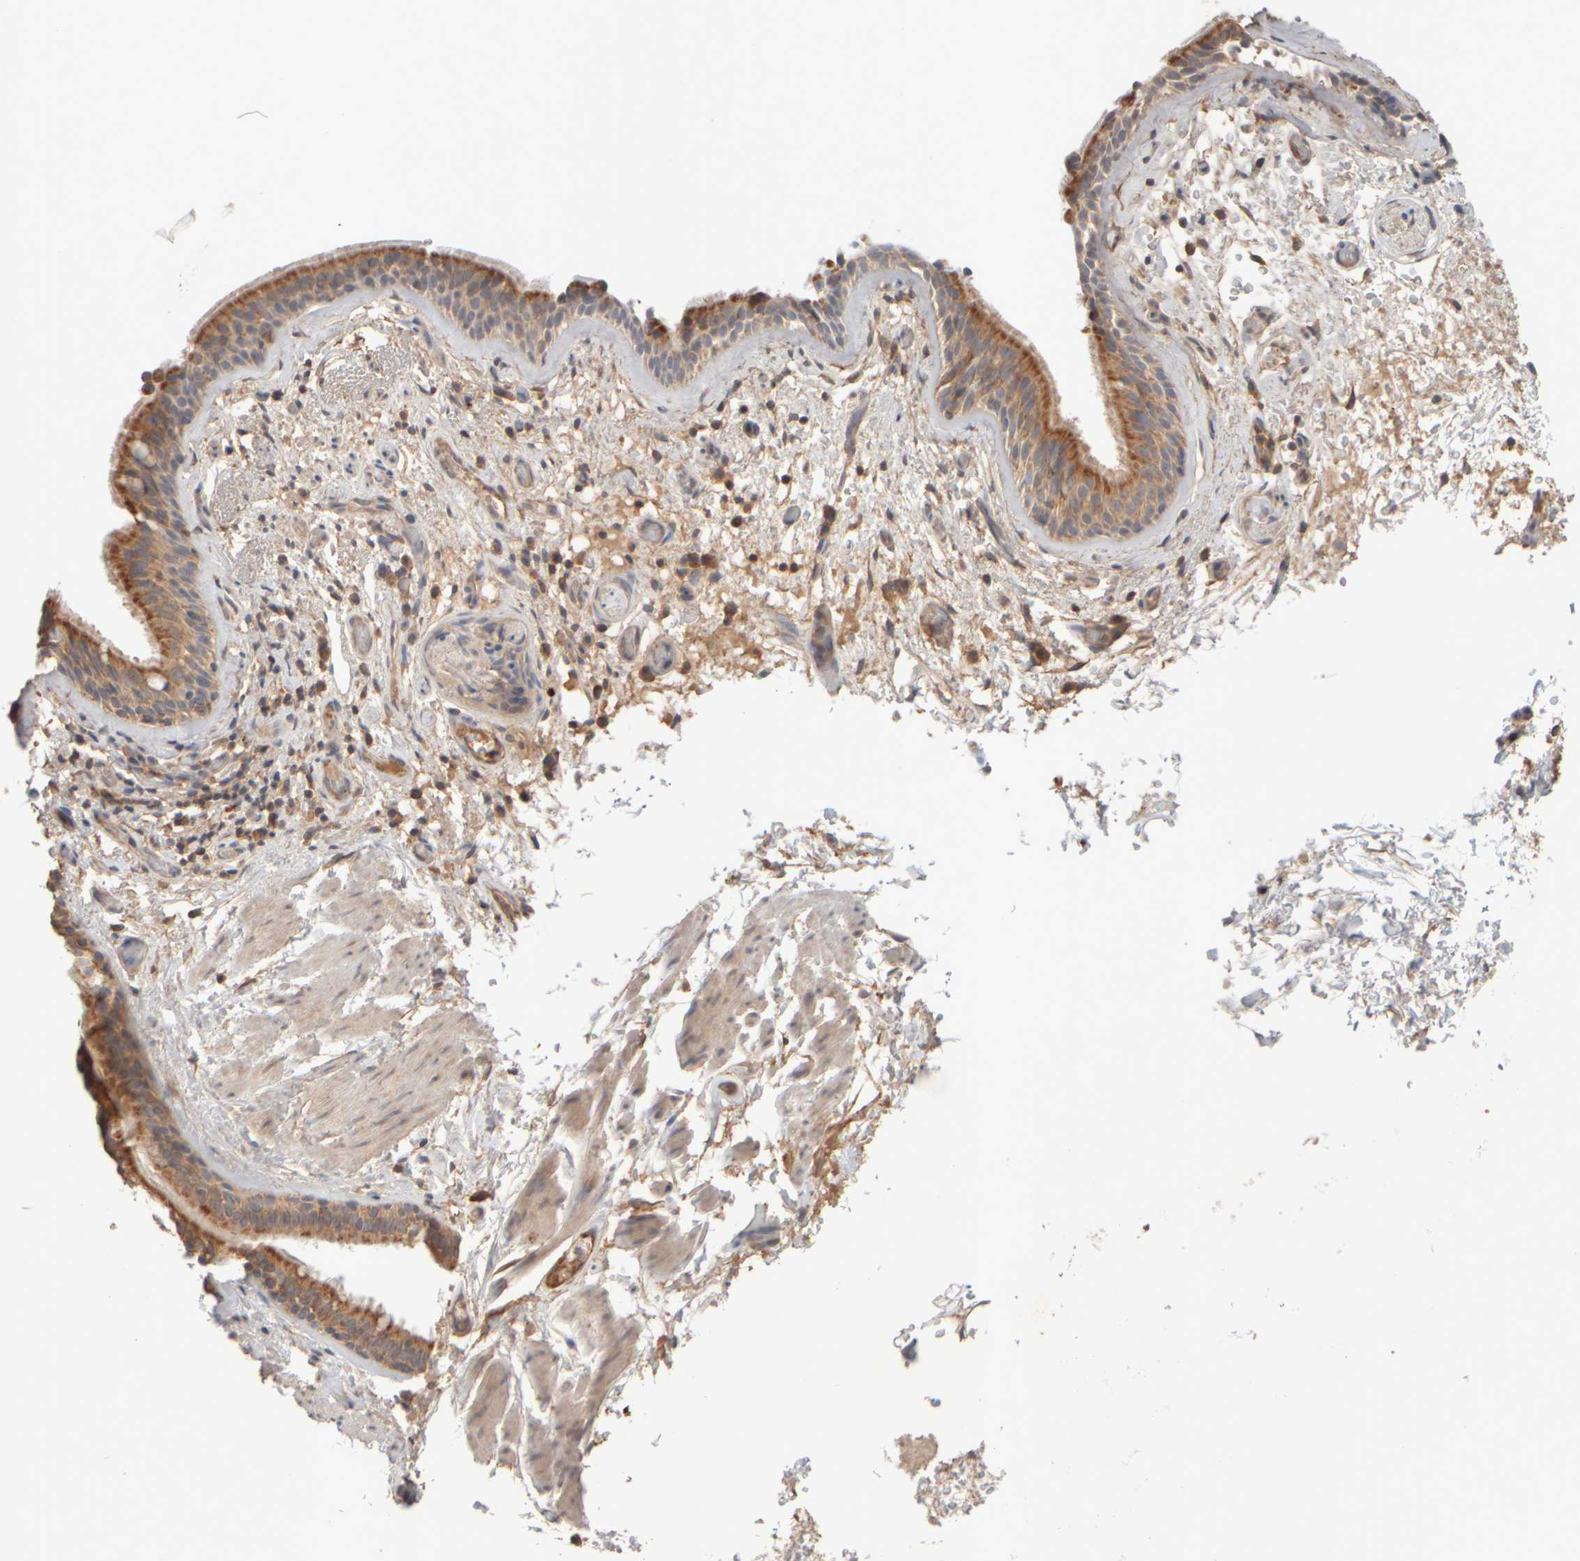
{"staining": {"intensity": "moderate", "quantity": ">75%", "location": "cytoplasmic/membranous"}, "tissue": "bronchus", "cell_type": "Respiratory epithelial cells", "image_type": "normal", "snomed": [{"axis": "morphology", "description": "Normal tissue, NOS"}, {"axis": "topography", "description": "Cartilage tissue"}], "caption": "High-power microscopy captured an immunohistochemistry (IHC) micrograph of unremarkable bronchus, revealing moderate cytoplasmic/membranous positivity in about >75% of respiratory epithelial cells. (Stains: DAB in brown, nuclei in blue, Microscopy: brightfield microscopy at high magnification).", "gene": "EIF2B3", "patient": {"sex": "female", "age": 63}}